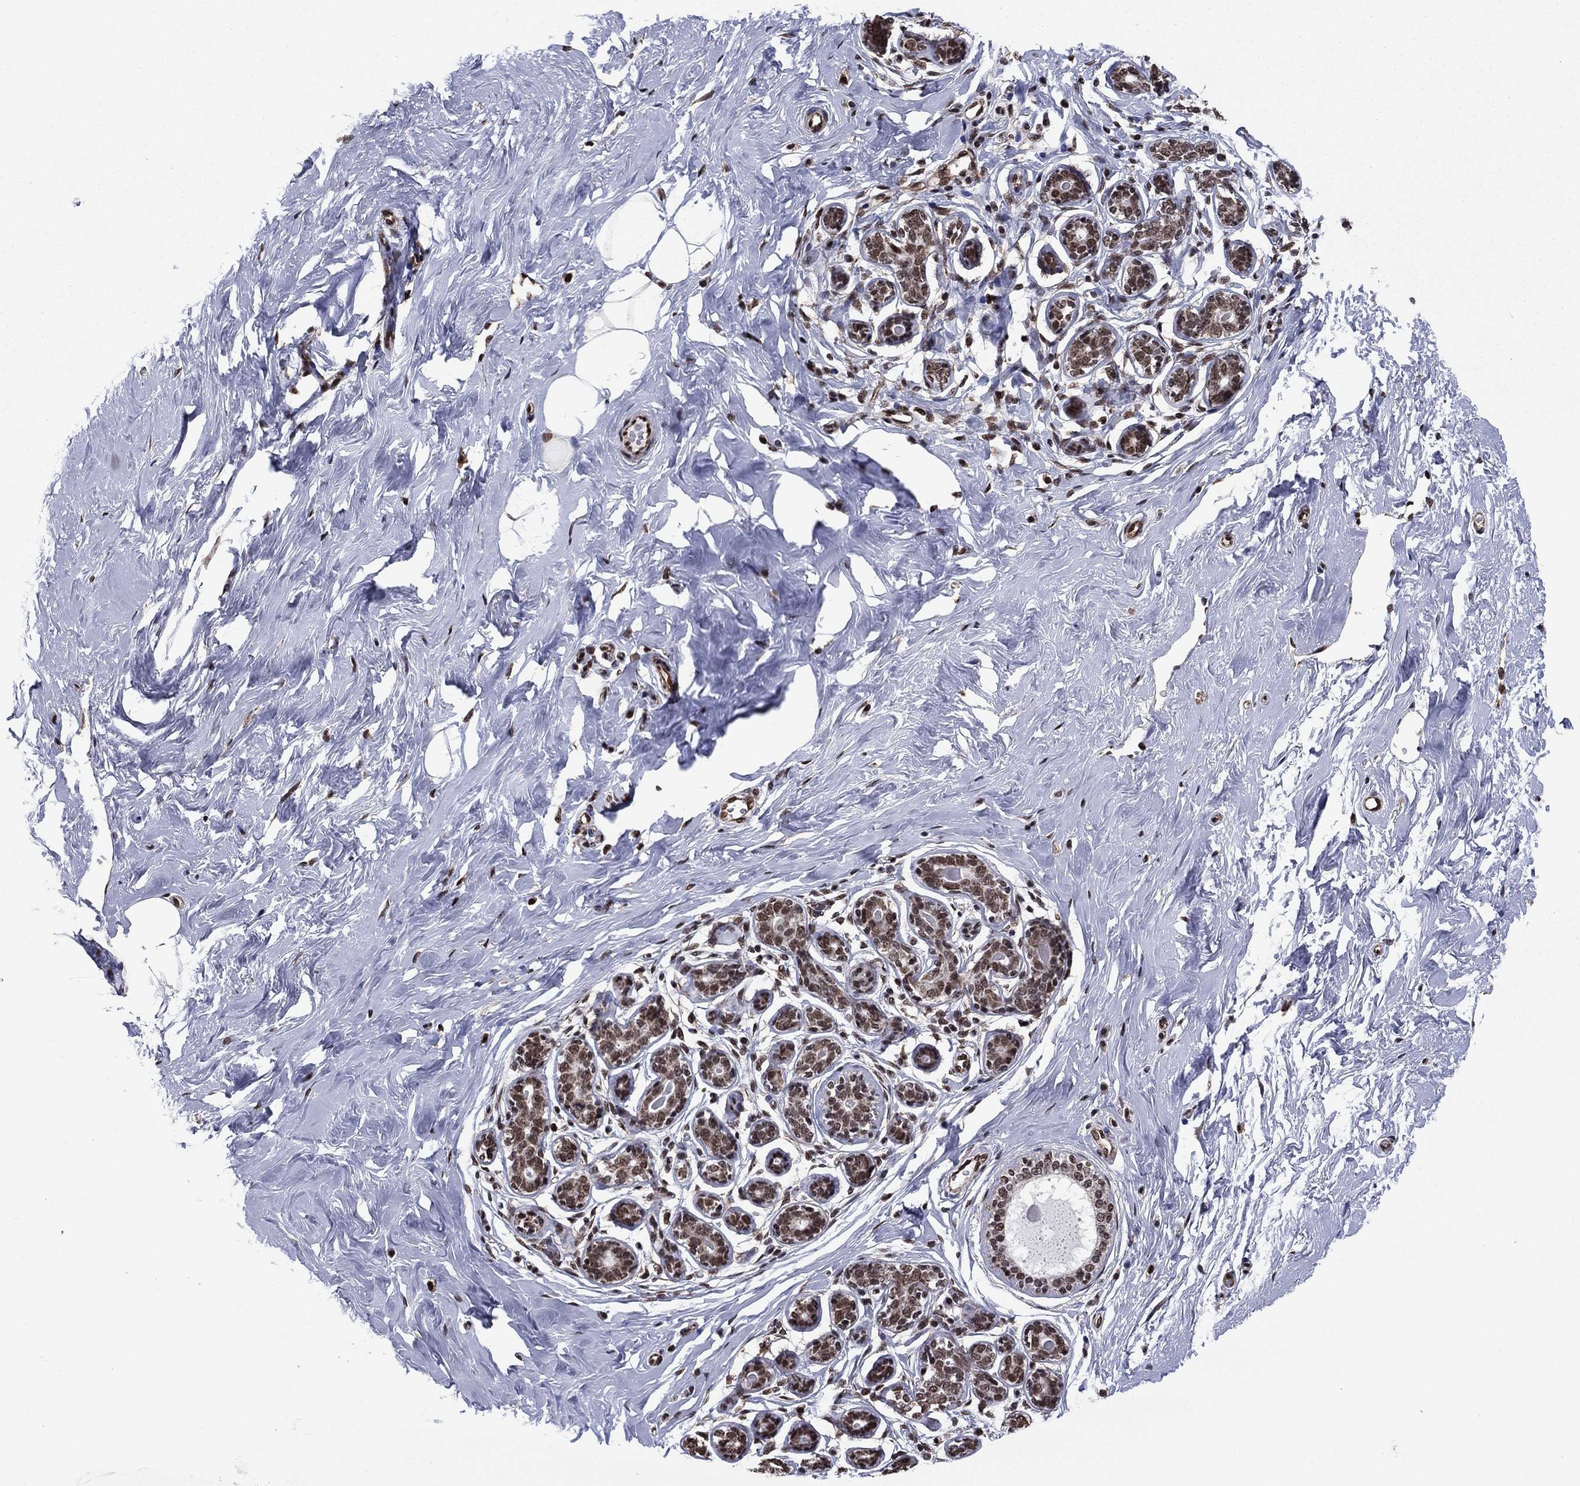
{"staining": {"intensity": "weak", "quantity": "25%-75%", "location": "nuclear"}, "tissue": "breast", "cell_type": "Adipocytes", "image_type": "normal", "snomed": [{"axis": "morphology", "description": "Normal tissue, NOS"}, {"axis": "topography", "description": "Skin"}, {"axis": "topography", "description": "Breast"}], "caption": "High-magnification brightfield microscopy of unremarkable breast stained with DAB (3,3'-diaminobenzidine) (brown) and counterstained with hematoxylin (blue). adipocytes exhibit weak nuclear expression is seen in approximately25%-75% of cells.", "gene": "N4BP2", "patient": {"sex": "female", "age": 43}}